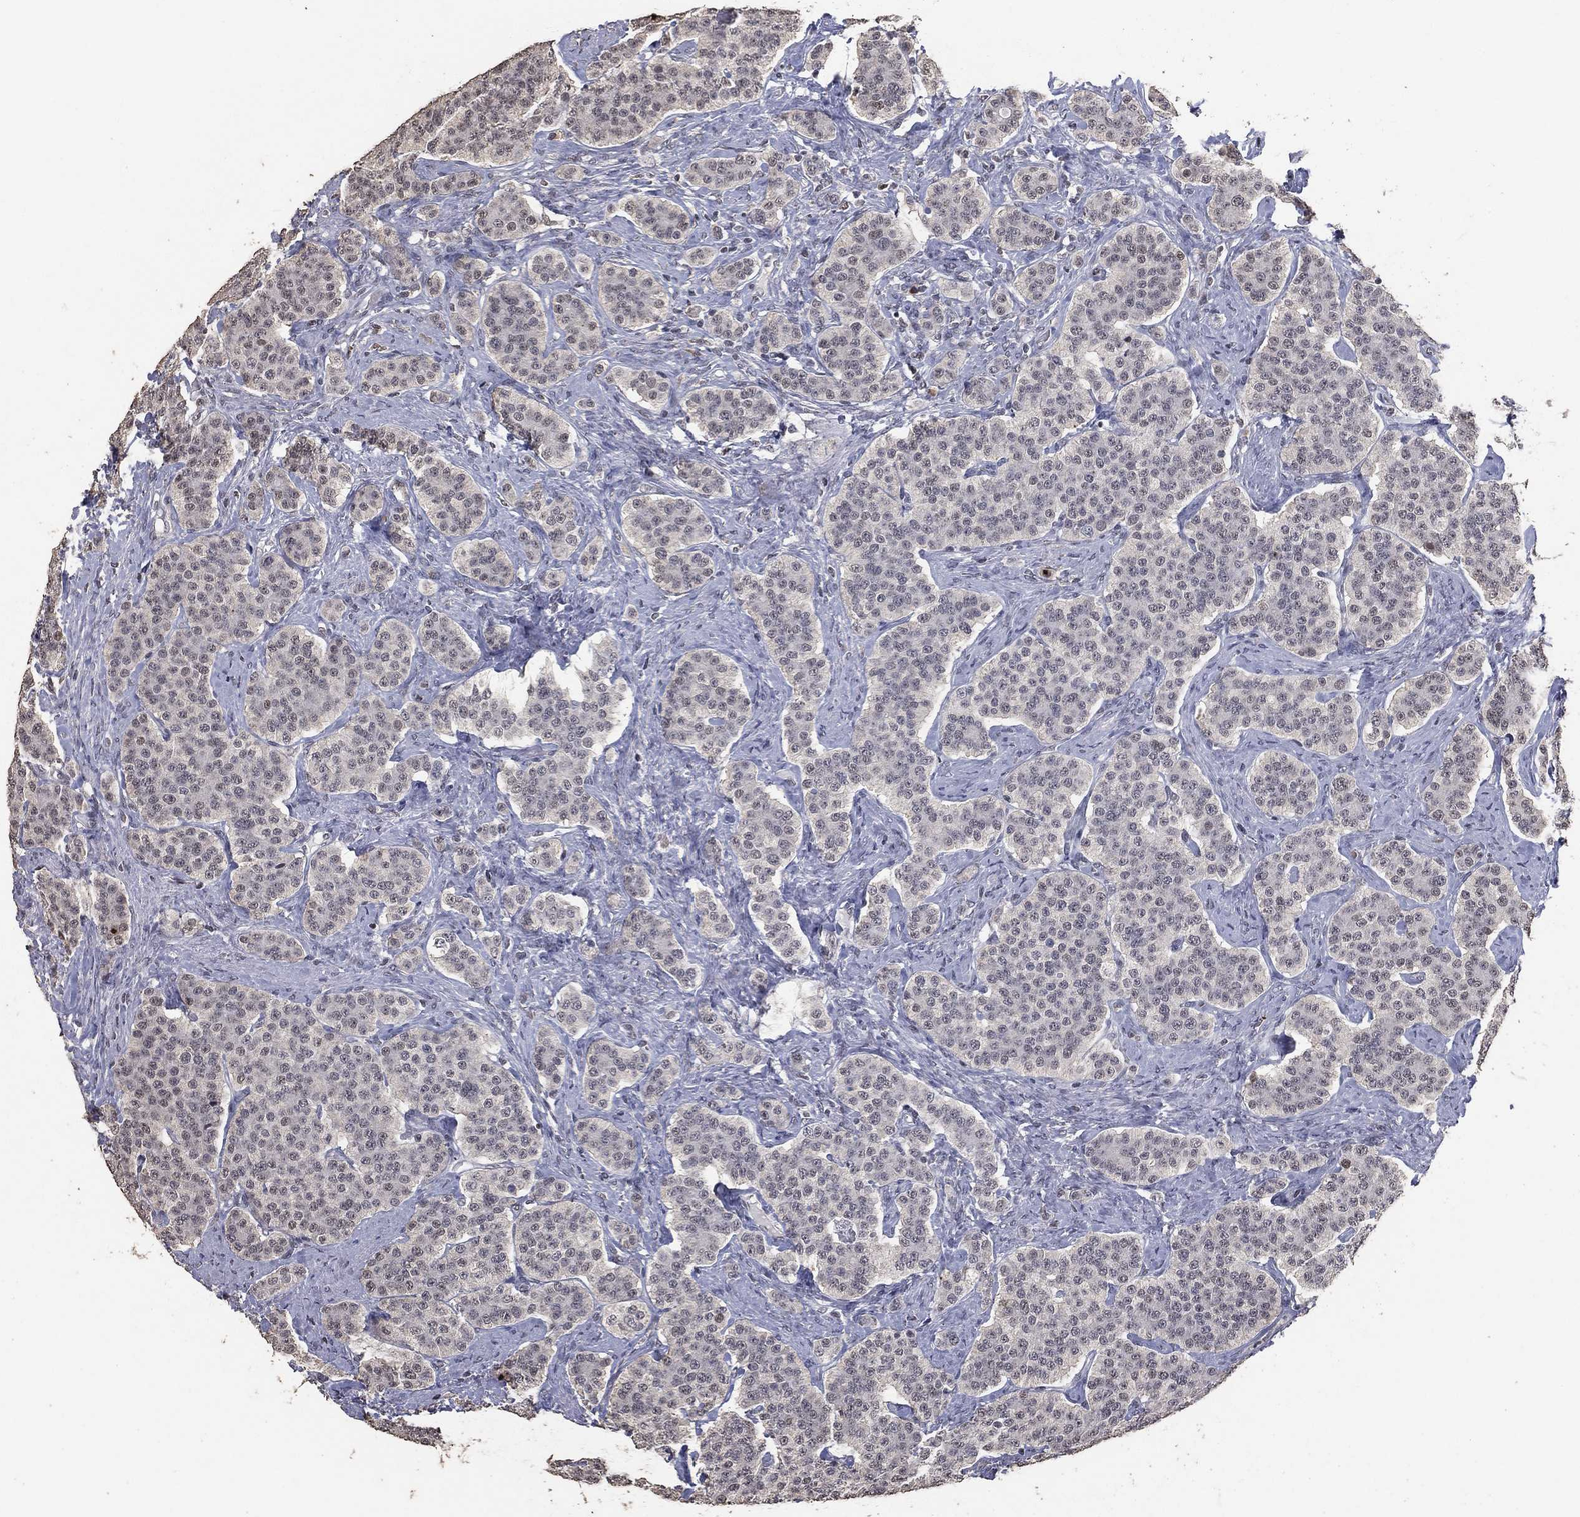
{"staining": {"intensity": "negative", "quantity": "none", "location": "none"}, "tissue": "carcinoid", "cell_type": "Tumor cells", "image_type": "cancer", "snomed": [{"axis": "morphology", "description": "Carcinoid, malignant, NOS"}, {"axis": "topography", "description": "Small intestine"}], "caption": "This is an immunohistochemistry (IHC) photomicrograph of carcinoid (malignant). There is no staining in tumor cells.", "gene": "DSG1", "patient": {"sex": "female", "age": 58}}